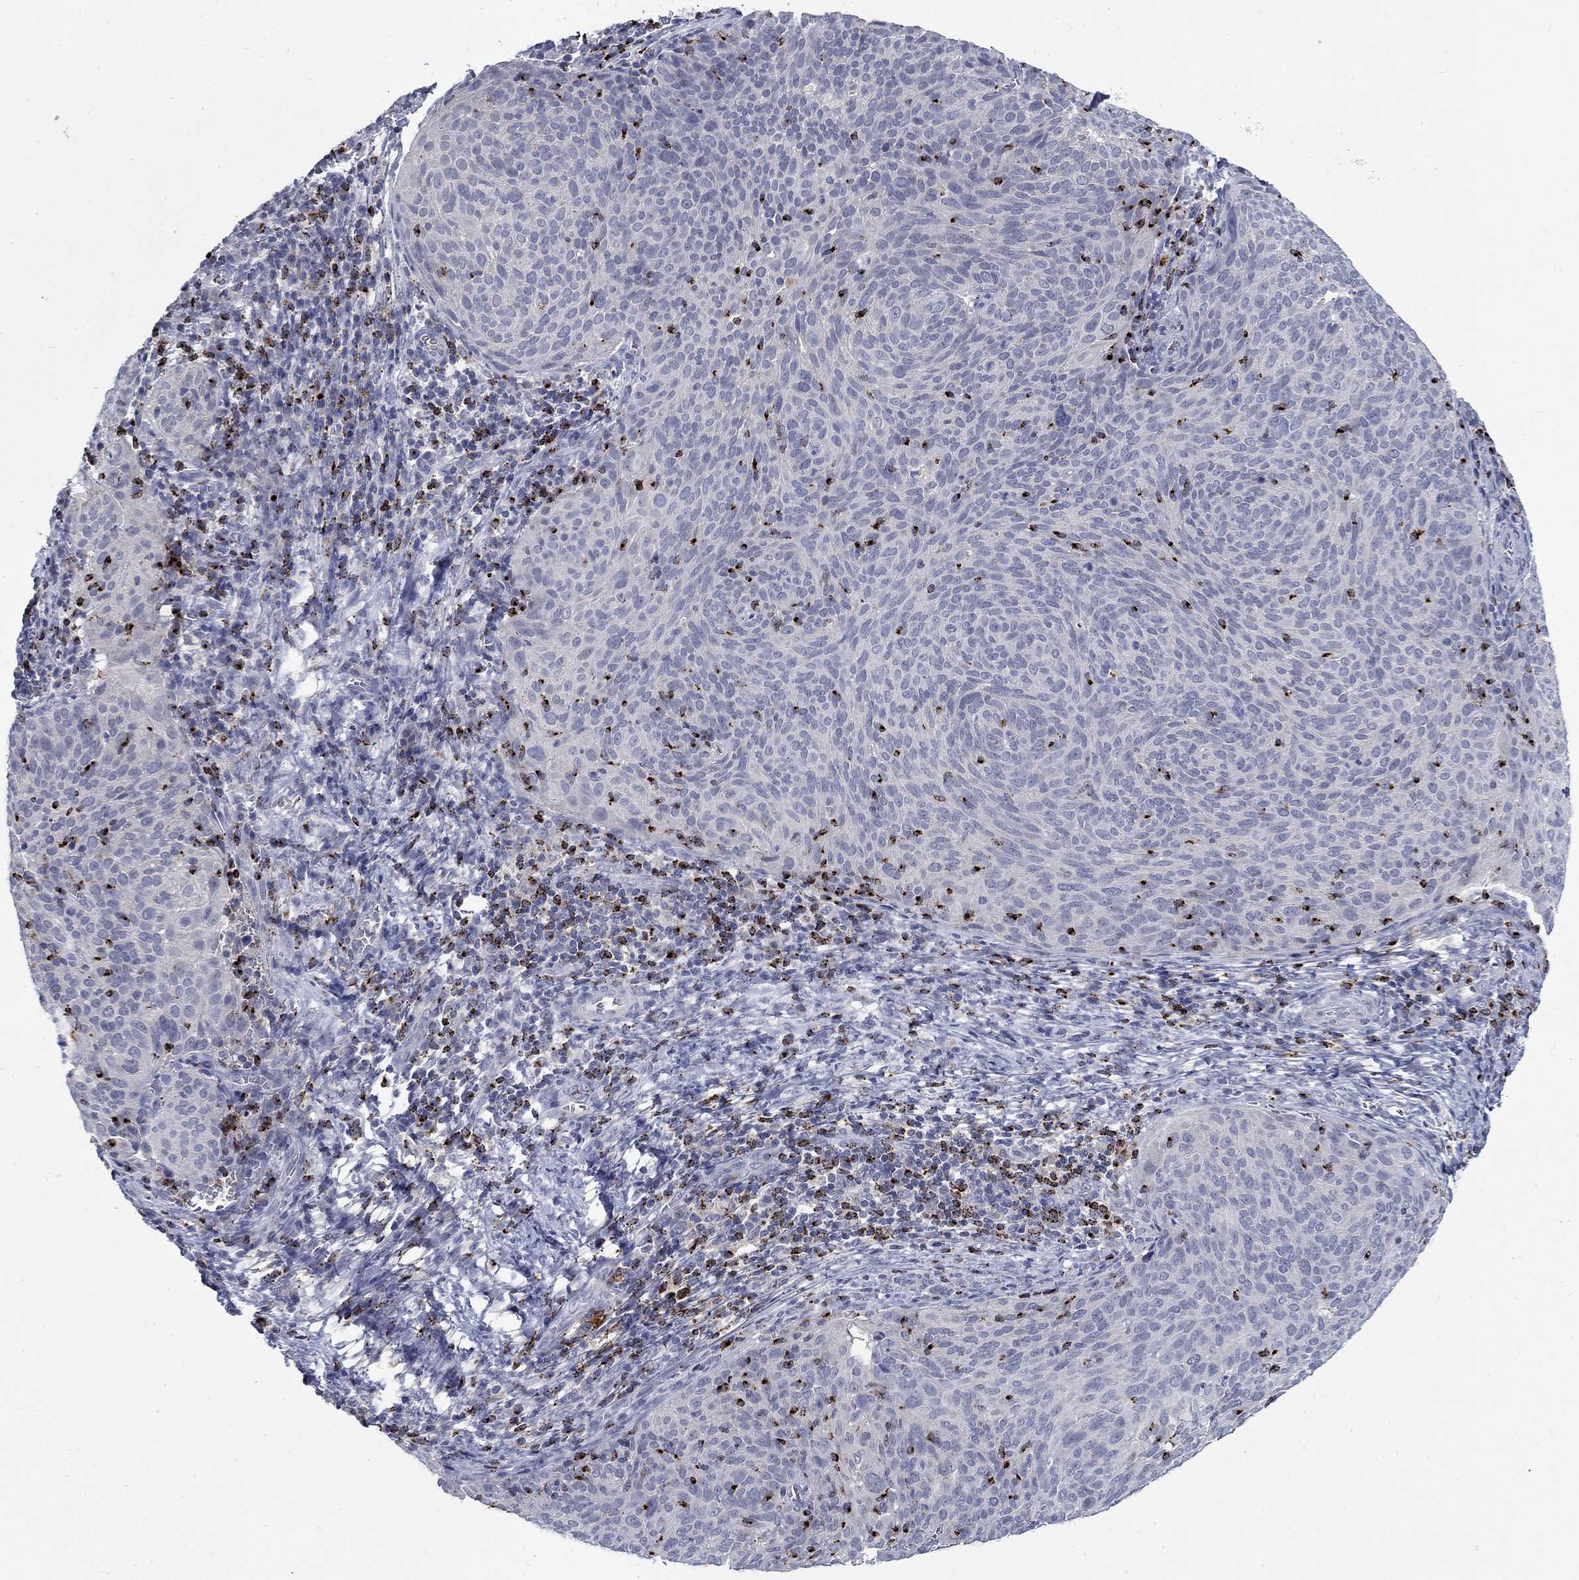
{"staining": {"intensity": "negative", "quantity": "none", "location": "none"}, "tissue": "cervical cancer", "cell_type": "Tumor cells", "image_type": "cancer", "snomed": [{"axis": "morphology", "description": "Squamous cell carcinoma, NOS"}, {"axis": "topography", "description": "Cervix"}], "caption": "Photomicrograph shows no protein positivity in tumor cells of cervical squamous cell carcinoma tissue.", "gene": "GZMA", "patient": {"sex": "female", "age": 39}}